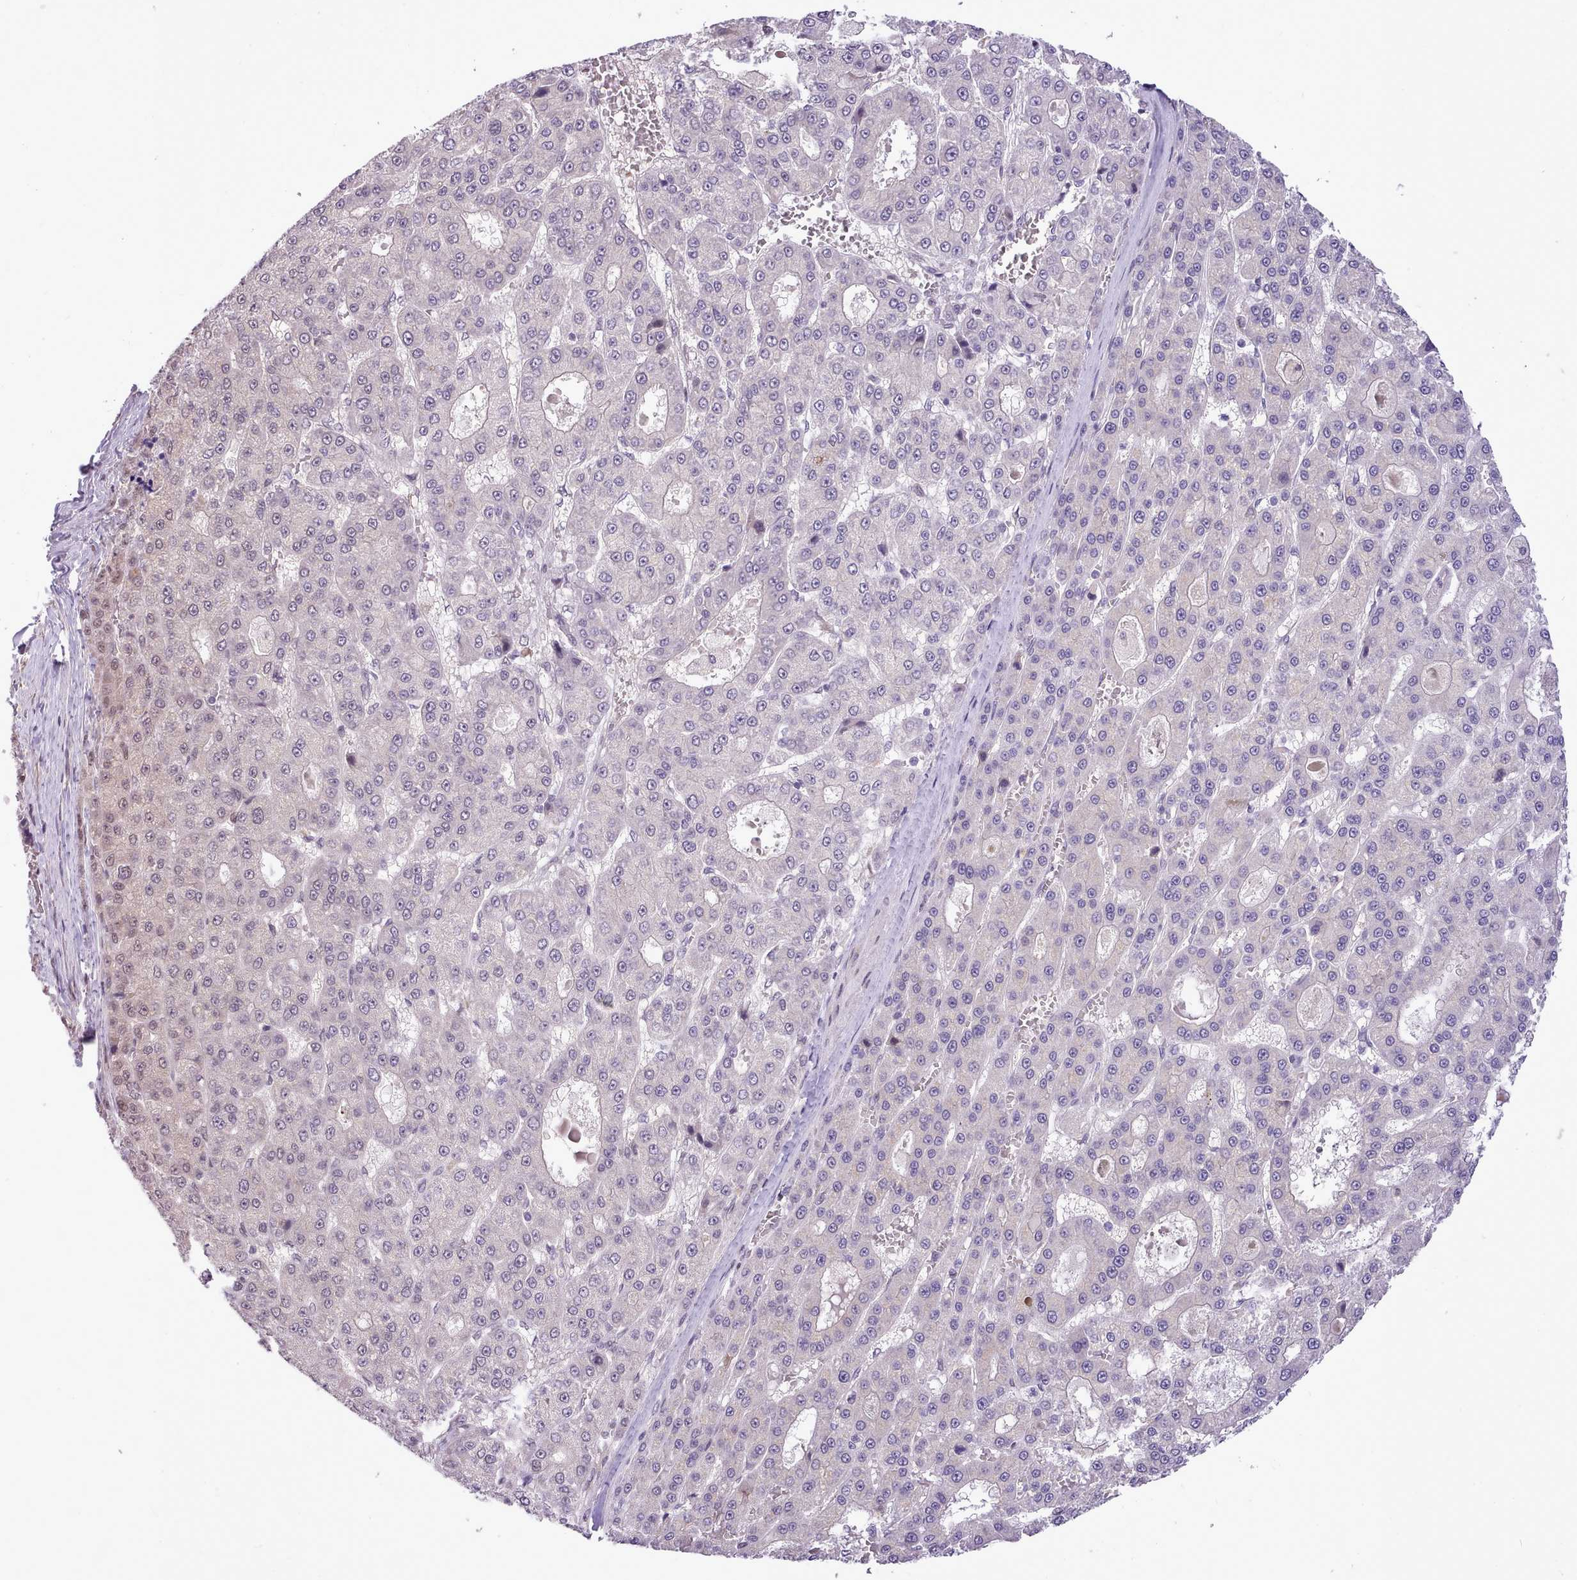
{"staining": {"intensity": "negative", "quantity": "none", "location": "none"}, "tissue": "liver cancer", "cell_type": "Tumor cells", "image_type": "cancer", "snomed": [{"axis": "morphology", "description": "Carcinoma, Hepatocellular, NOS"}, {"axis": "topography", "description": "Liver"}], "caption": "DAB (3,3'-diaminobenzidine) immunohistochemical staining of human liver cancer (hepatocellular carcinoma) displays no significant expression in tumor cells.", "gene": "HOXB7", "patient": {"sex": "male", "age": 70}}